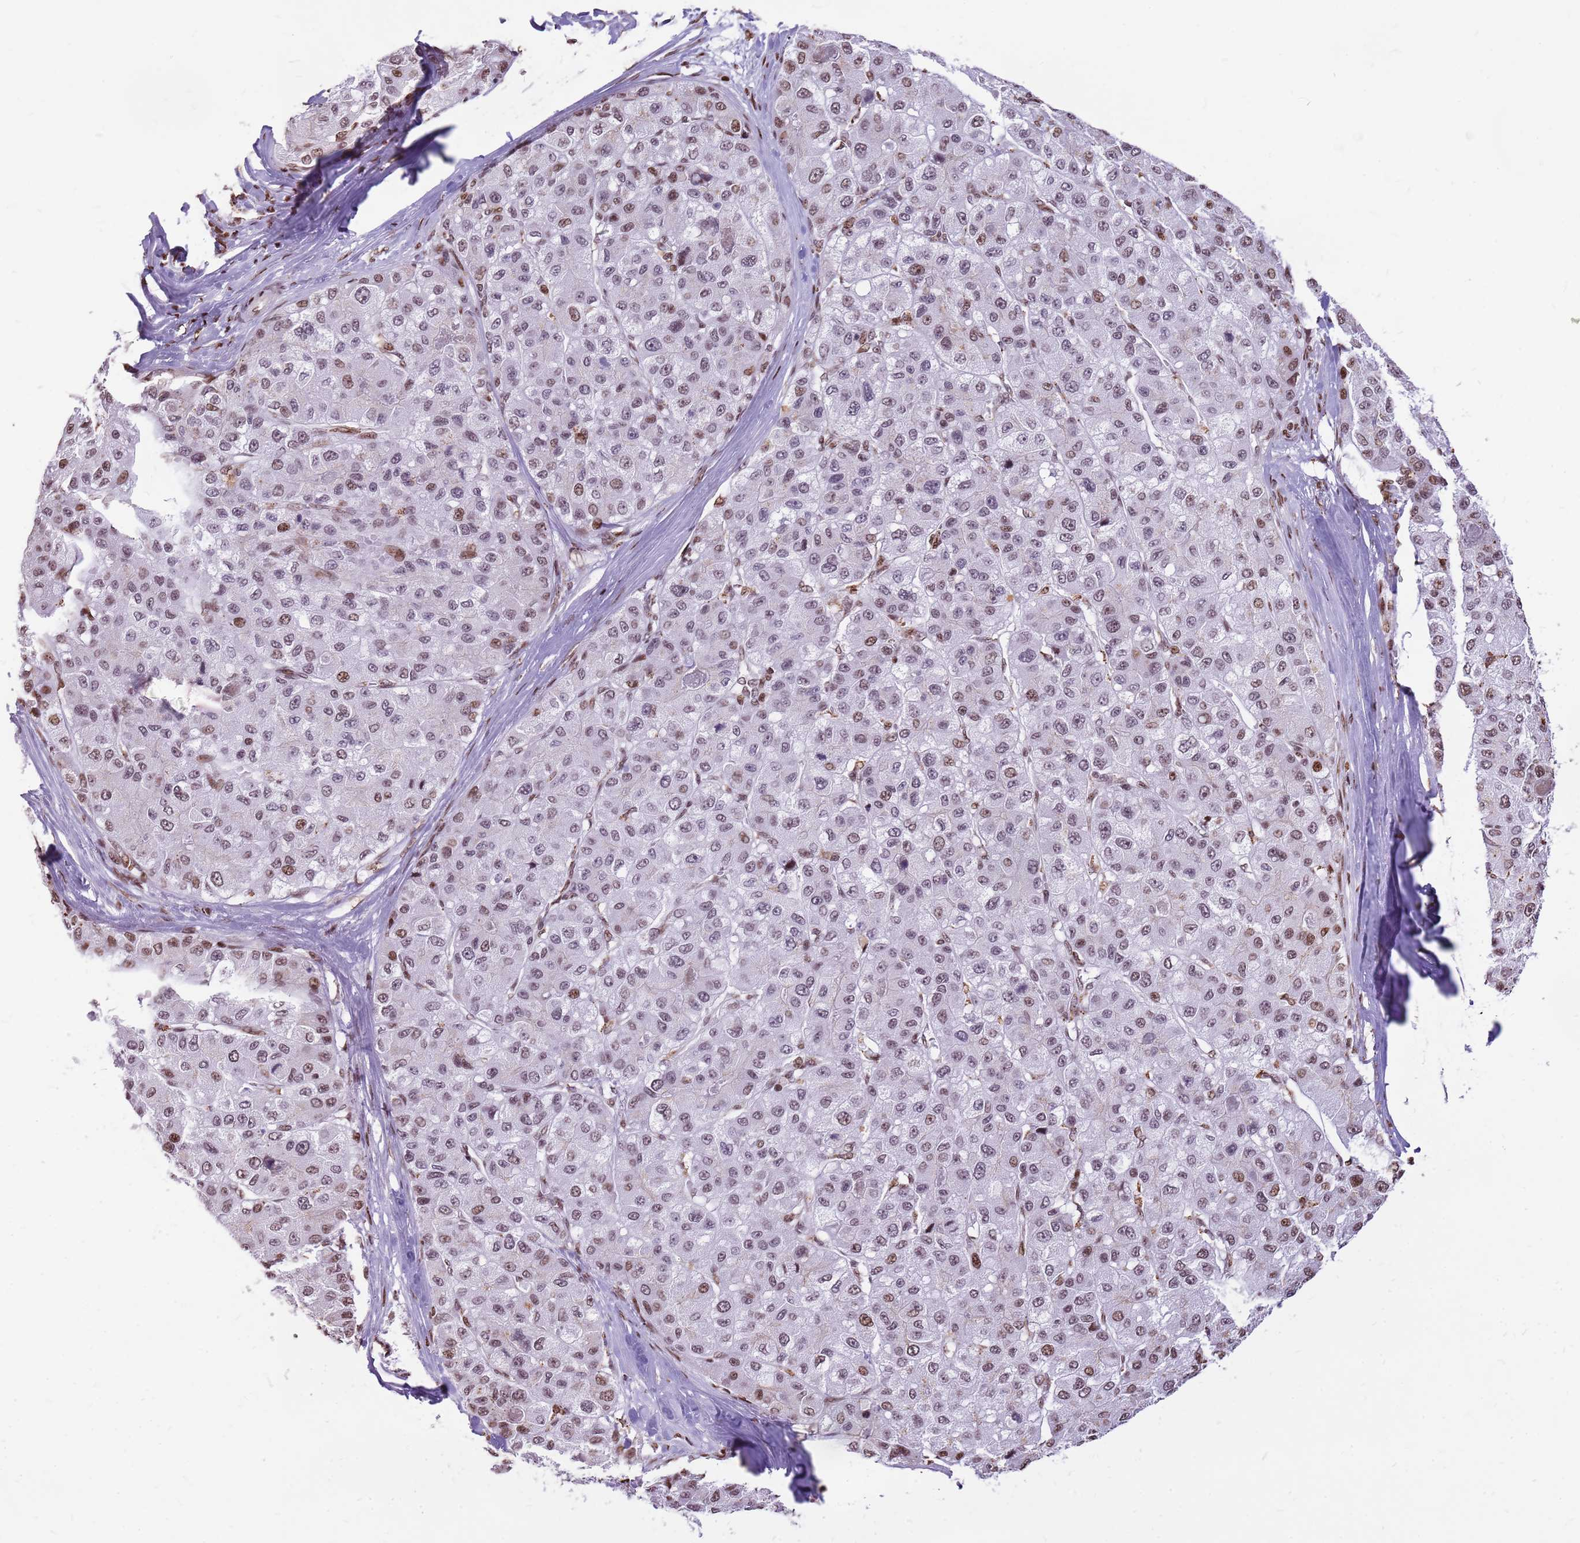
{"staining": {"intensity": "moderate", "quantity": "<25%", "location": "nuclear"}, "tissue": "liver cancer", "cell_type": "Tumor cells", "image_type": "cancer", "snomed": [{"axis": "morphology", "description": "Carcinoma, Hepatocellular, NOS"}, {"axis": "topography", "description": "Liver"}], "caption": "Immunohistochemistry of liver cancer (hepatocellular carcinoma) displays low levels of moderate nuclear positivity in approximately <25% of tumor cells.", "gene": "WASHC4", "patient": {"sex": "male", "age": 80}}